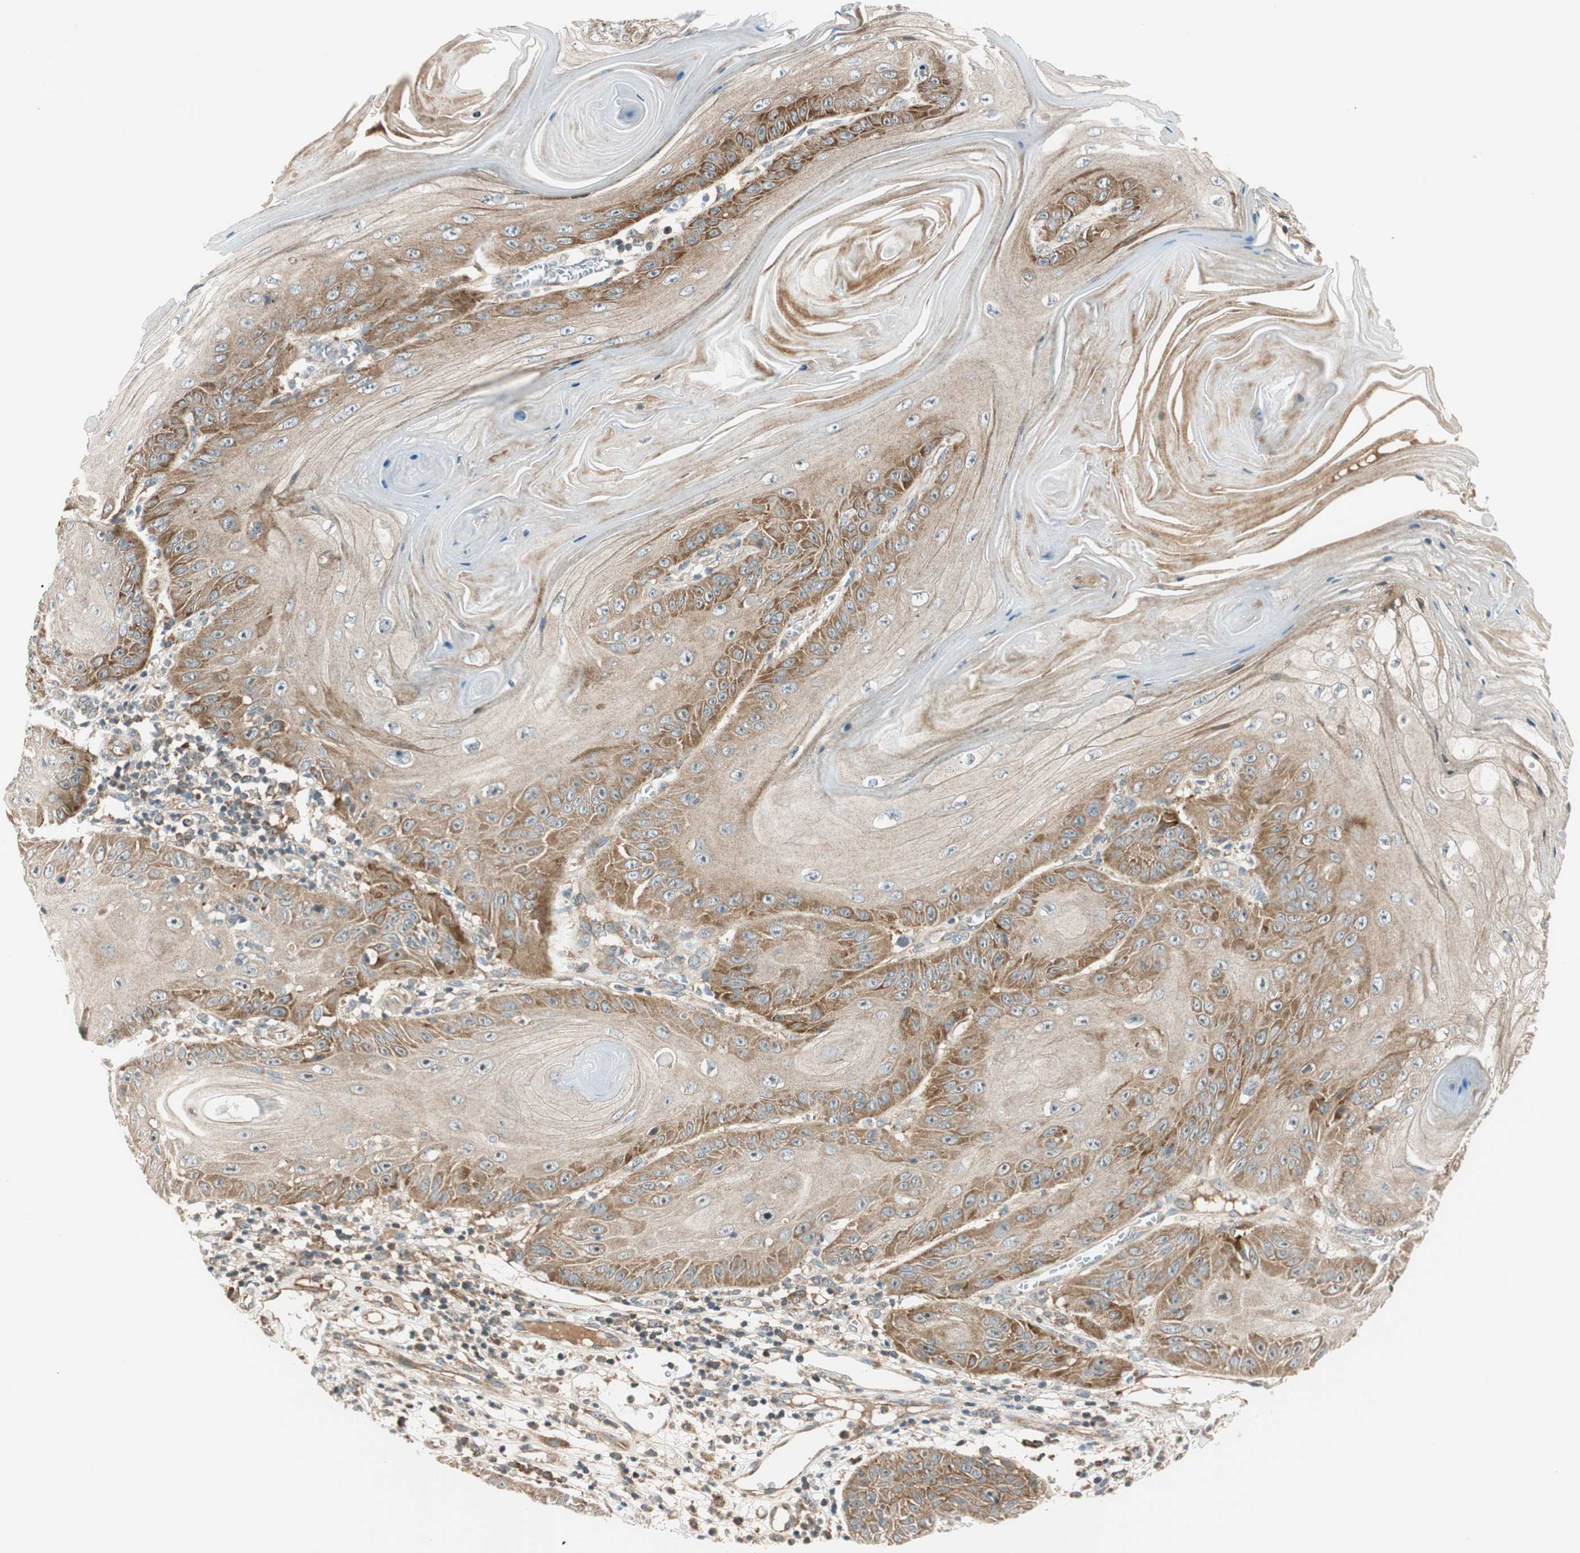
{"staining": {"intensity": "moderate", "quantity": ">75%", "location": "cytoplasmic/membranous"}, "tissue": "skin cancer", "cell_type": "Tumor cells", "image_type": "cancer", "snomed": [{"axis": "morphology", "description": "Squamous cell carcinoma, NOS"}, {"axis": "topography", "description": "Skin"}], "caption": "Immunohistochemistry of skin squamous cell carcinoma reveals medium levels of moderate cytoplasmic/membranous positivity in about >75% of tumor cells. (Stains: DAB (3,3'-diaminobenzidine) in brown, nuclei in blue, Microscopy: brightfield microscopy at high magnification).", "gene": "ABI1", "patient": {"sex": "female", "age": 78}}